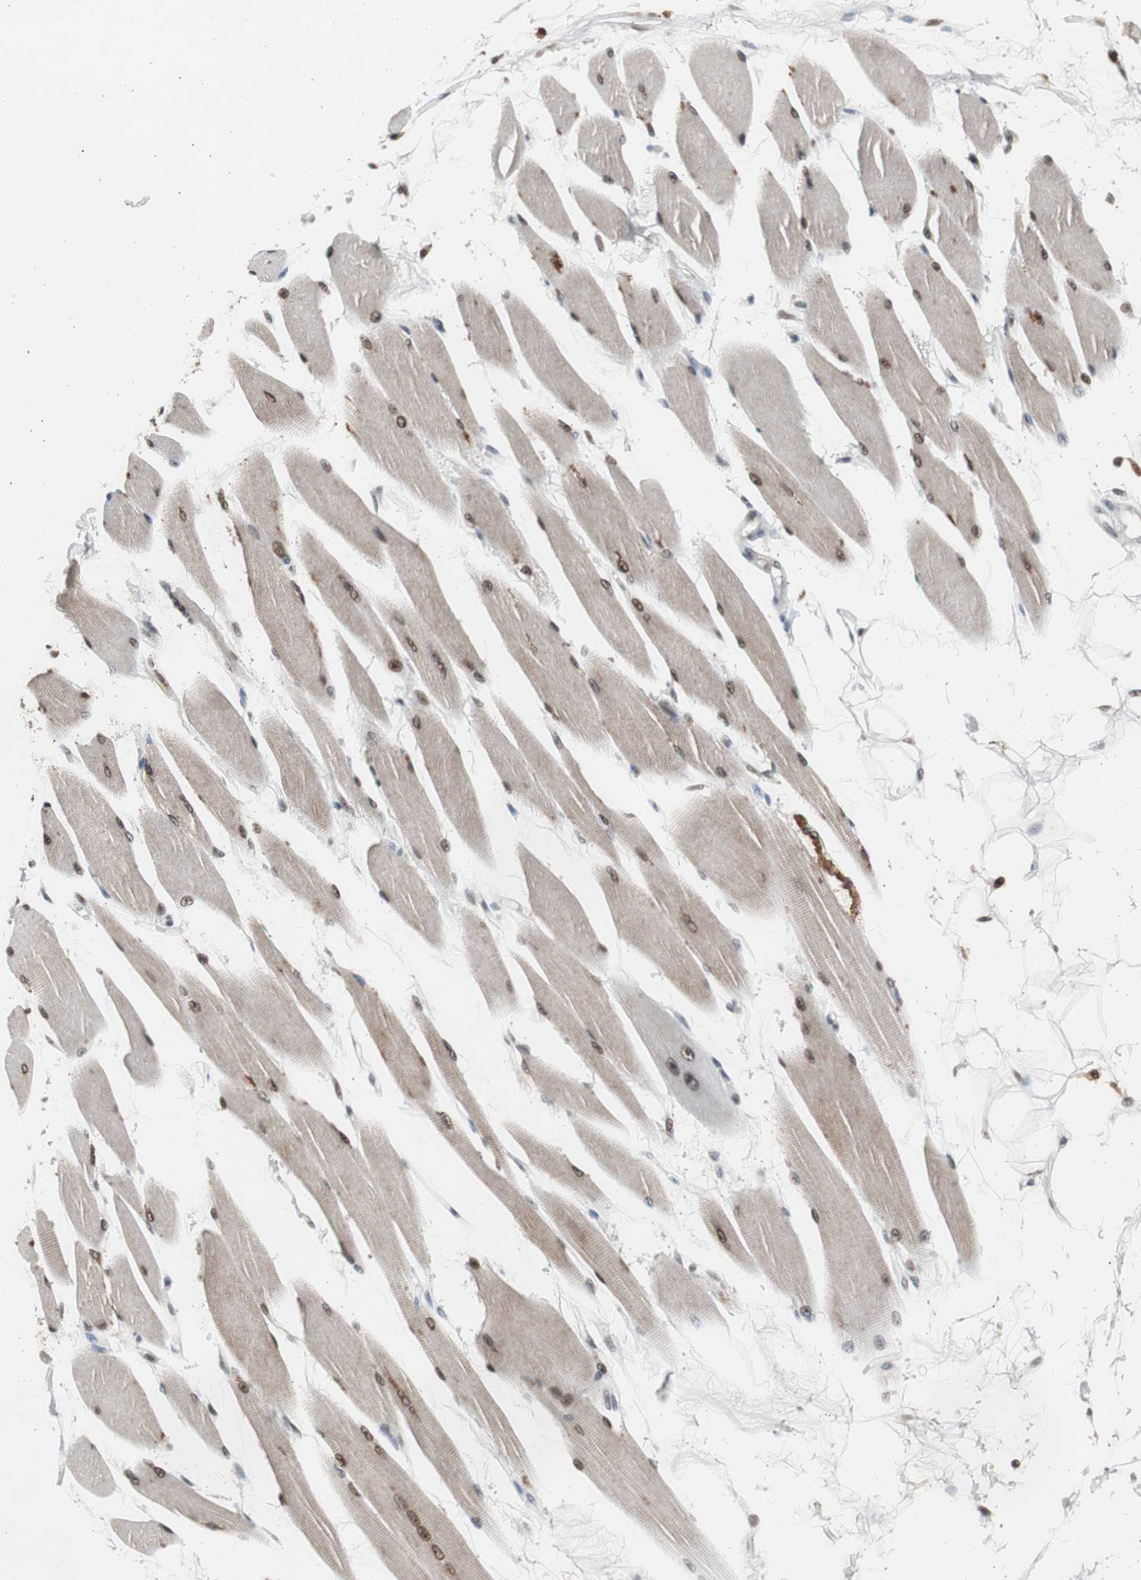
{"staining": {"intensity": "strong", "quantity": ">75%", "location": "nuclear"}, "tissue": "skeletal muscle", "cell_type": "Myocytes", "image_type": "normal", "snomed": [{"axis": "morphology", "description": "Normal tissue, NOS"}, {"axis": "topography", "description": "Skeletal muscle"}, {"axis": "topography", "description": "Peripheral nerve tissue"}], "caption": "An image showing strong nuclear positivity in about >75% of myocytes in unremarkable skeletal muscle, as visualized by brown immunohistochemical staining.", "gene": "RPA1", "patient": {"sex": "female", "age": 84}}